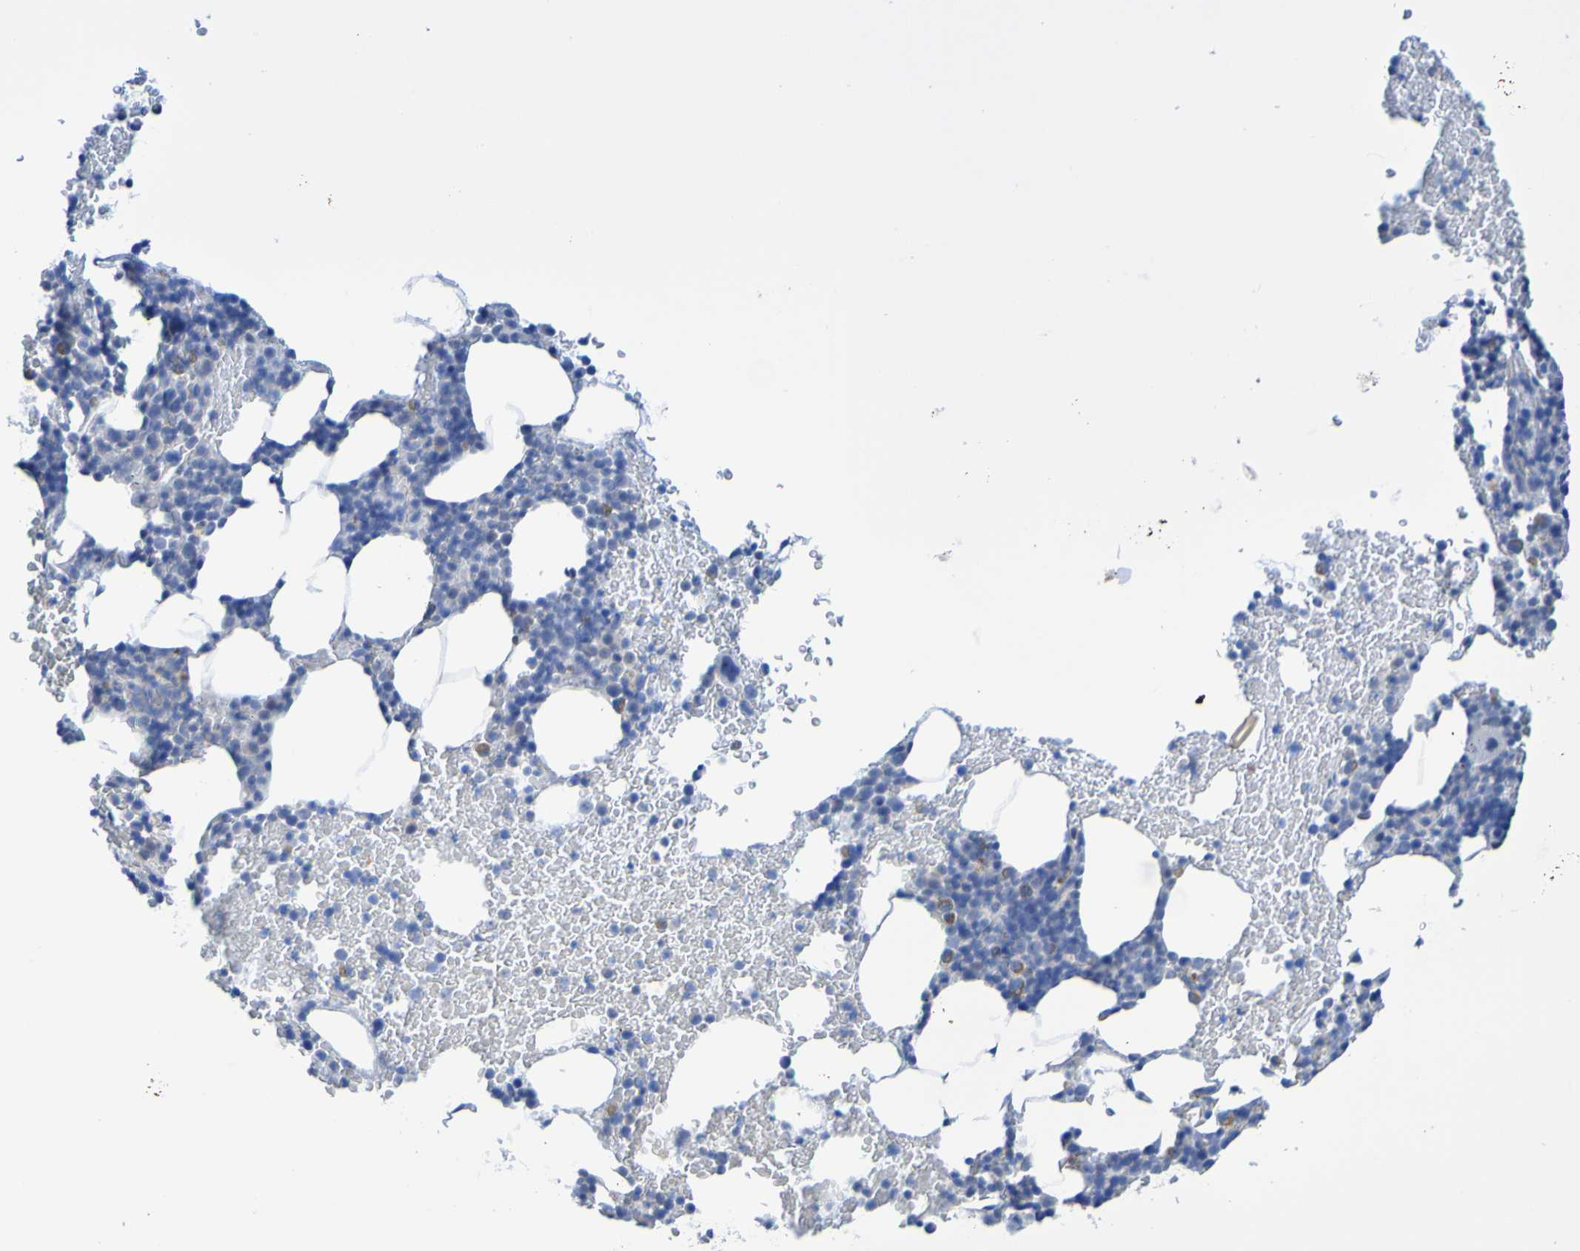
{"staining": {"intensity": "negative", "quantity": "none", "location": "none"}, "tissue": "bone marrow", "cell_type": "Hematopoietic cells", "image_type": "normal", "snomed": [{"axis": "morphology", "description": "Normal tissue, NOS"}, {"axis": "morphology", "description": "Inflammation, NOS"}, {"axis": "topography", "description": "Bone marrow"}], "caption": "Hematopoietic cells show no significant protein staining in unremarkable bone marrow.", "gene": "ACMSD", "patient": {"sex": "female", "age": 70}}